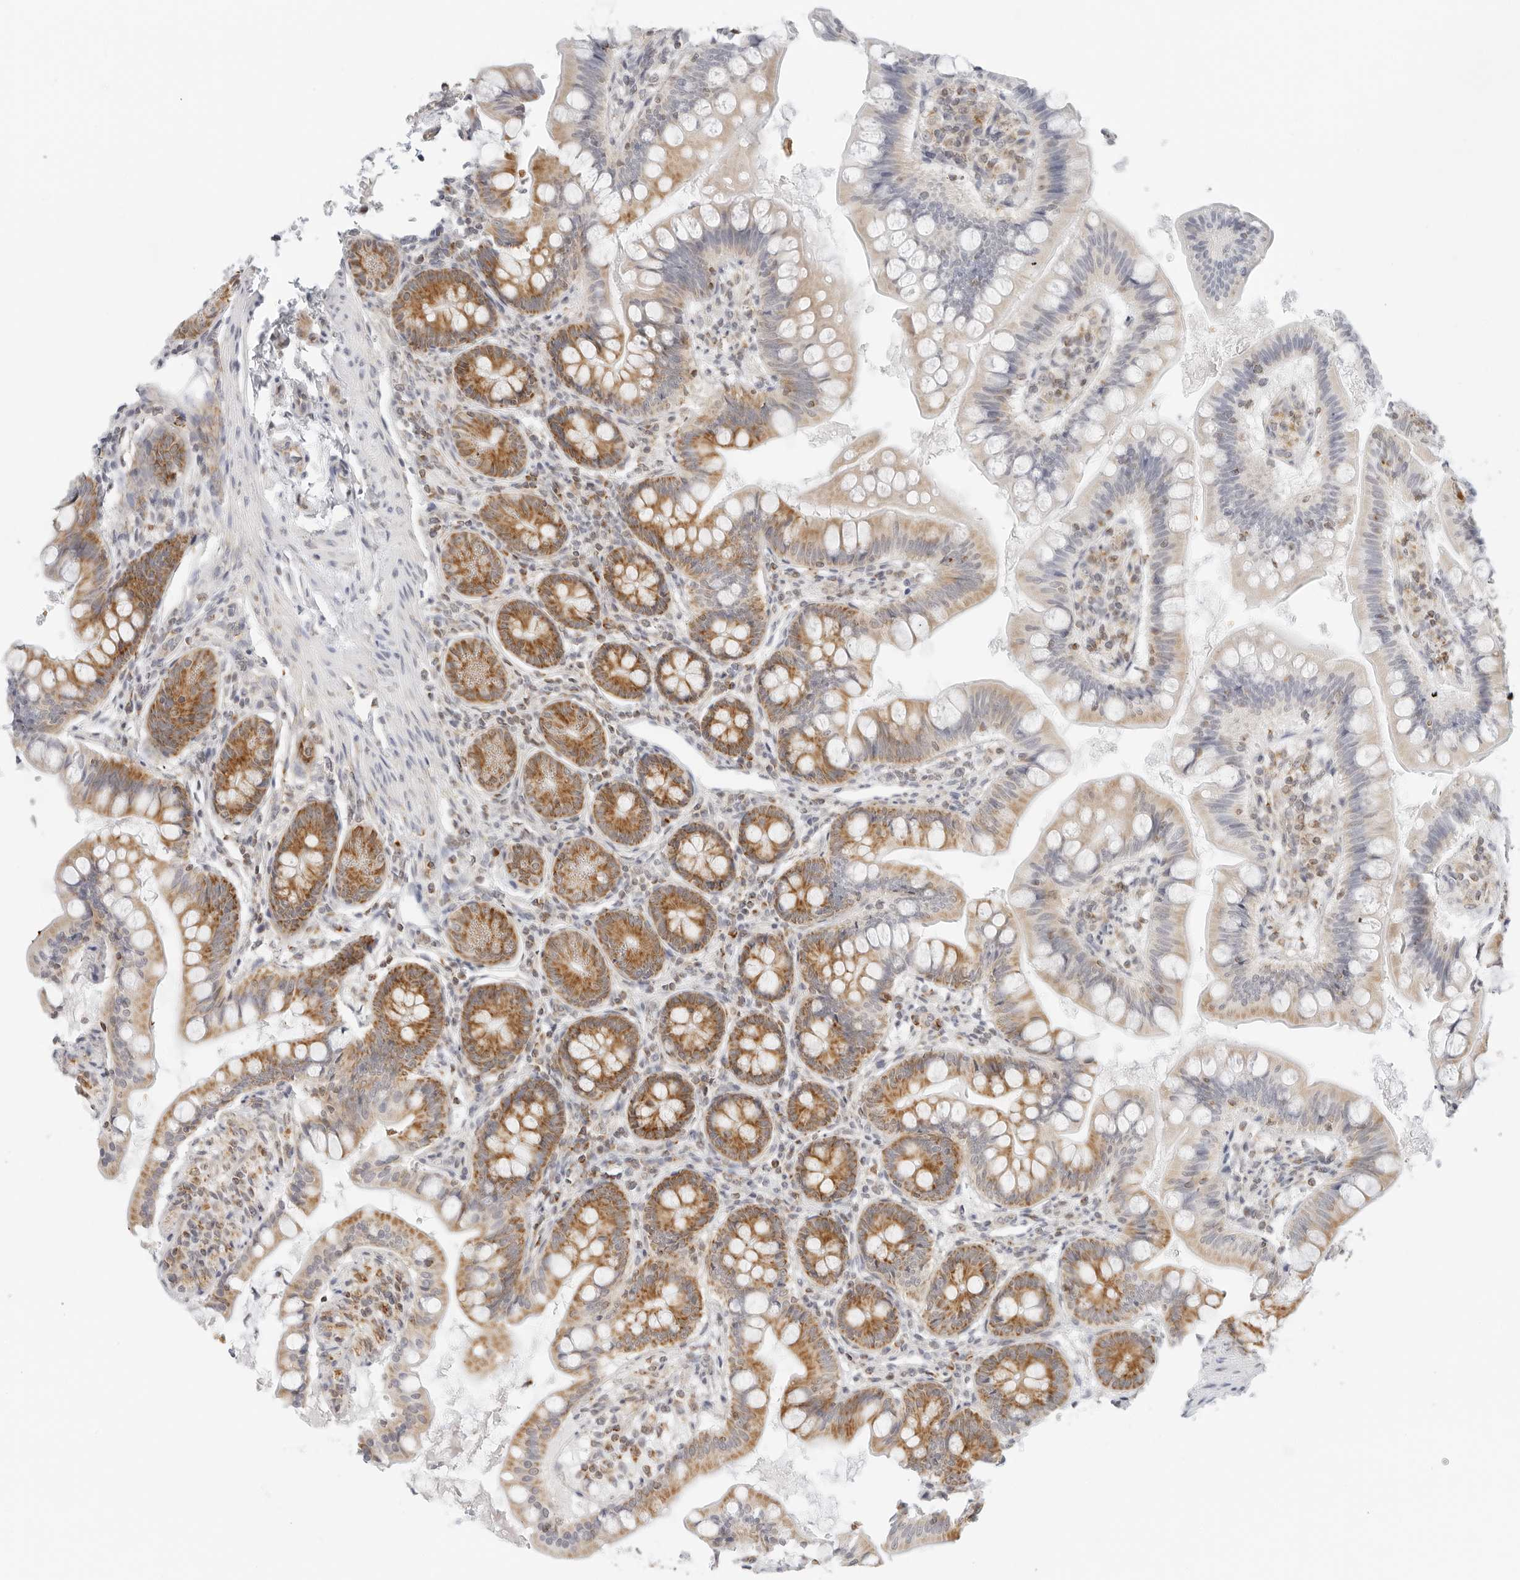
{"staining": {"intensity": "moderate", "quantity": "25%-75%", "location": "cytoplasmic/membranous"}, "tissue": "small intestine", "cell_type": "Glandular cells", "image_type": "normal", "snomed": [{"axis": "morphology", "description": "Normal tissue, NOS"}, {"axis": "topography", "description": "Small intestine"}], "caption": "IHC (DAB (3,3'-diaminobenzidine)) staining of unremarkable human small intestine displays moderate cytoplasmic/membranous protein staining in approximately 25%-75% of glandular cells. (Brightfield microscopy of DAB IHC at high magnification).", "gene": "RC3H1", "patient": {"sex": "male", "age": 7}}